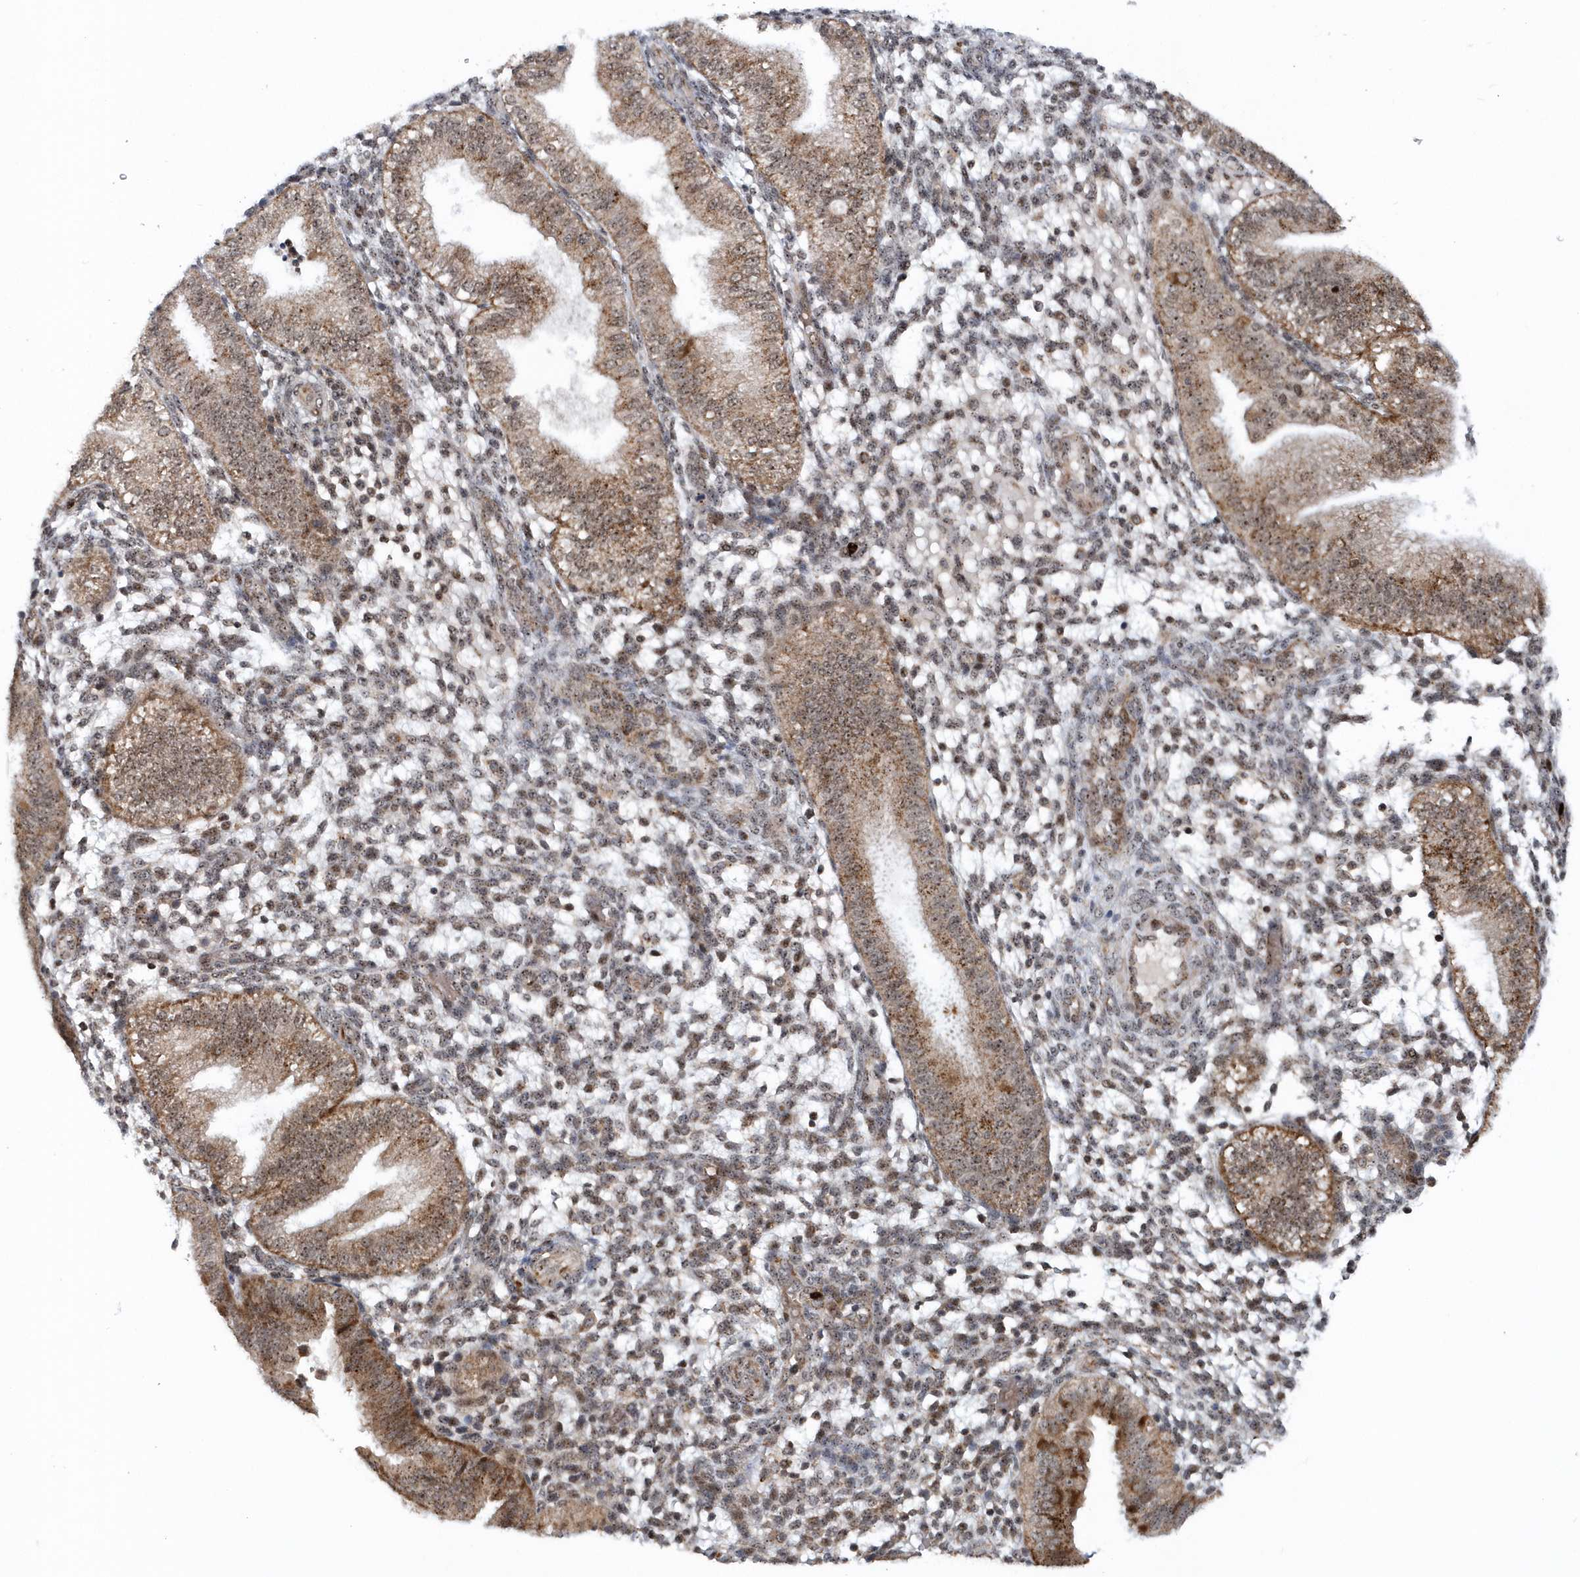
{"staining": {"intensity": "weak", "quantity": "25%-75%", "location": "cytoplasmic/membranous,nuclear"}, "tissue": "endometrium", "cell_type": "Cells in endometrial stroma", "image_type": "normal", "snomed": [{"axis": "morphology", "description": "Normal tissue, NOS"}, {"axis": "topography", "description": "Endometrium"}], "caption": "Immunohistochemistry (IHC) histopathology image of normal endometrium: endometrium stained using immunohistochemistry displays low levels of weak protein expression localized specifically in the cytoplasmic/membranous,nuclear of cells in endometrial stroma, appearing as a cytoplasmic/membranous,nuclear brown color.", "gene": "SOWAHB", "patient": {"sex": "female", "age": 39}}